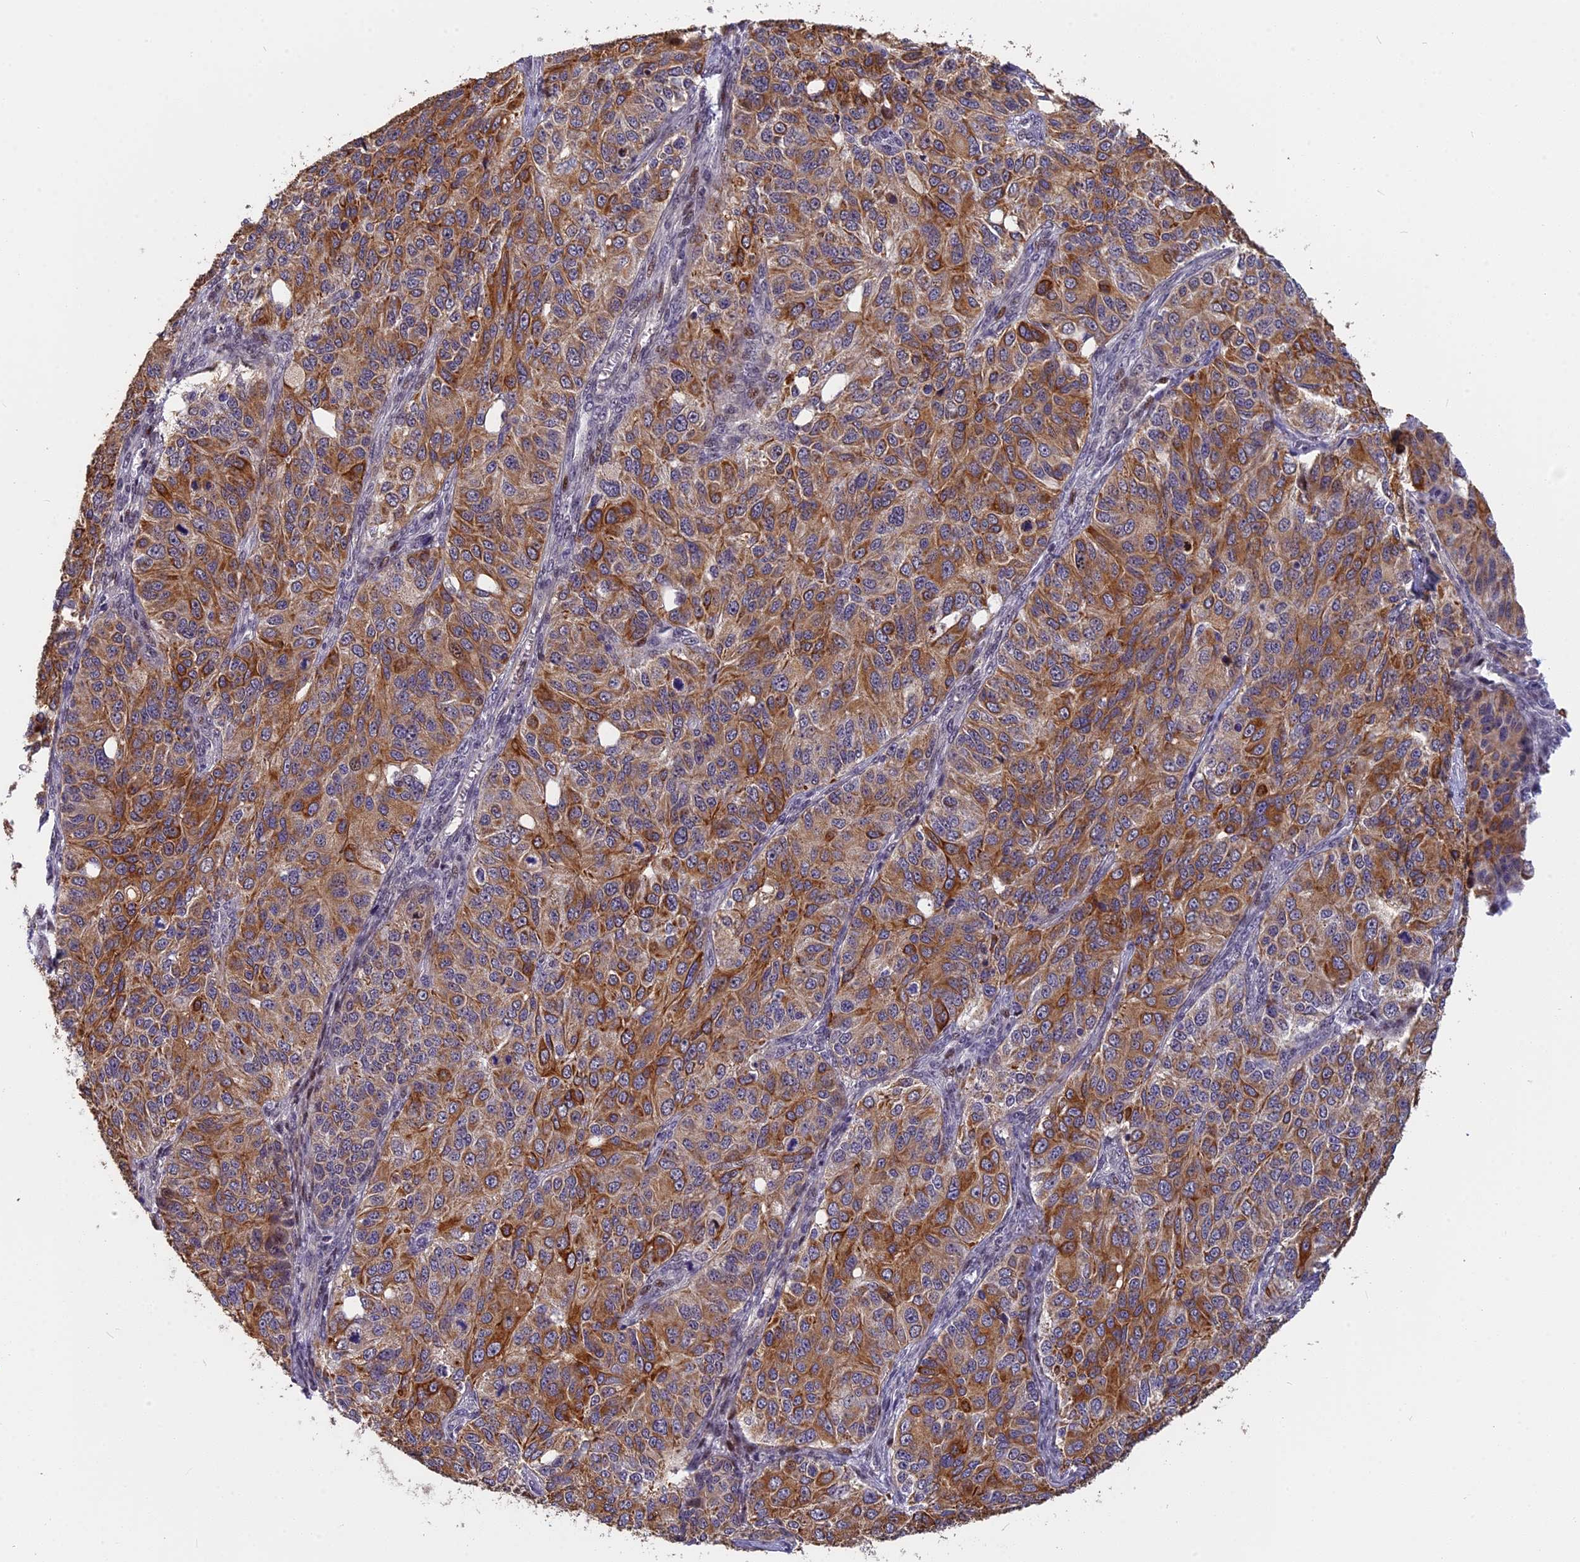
{"staining": {"intensity": "strong", "quantity": "25%-75%", "location": "cytoplasmic/membranous"}, "tissue": "ovarian cancer", "cell_type": "Tumor cells", "image_type": "cancer", "snomed": [{"axis": "morphology", "description": "Carcinoma, endometroid"}, {"axis": "topography", "description": "Ovary"}], "caption": "DAB (3,3'-diaminobenzidine) immunohistochemical staining of human ovarian endometroid carcinoma reveals strong cytoplasmic/membranous protein expression in about 25%-75% of tumor cells.", "gene": "ANKRD34B", "patient": {"sex": "female", "age": 51}}